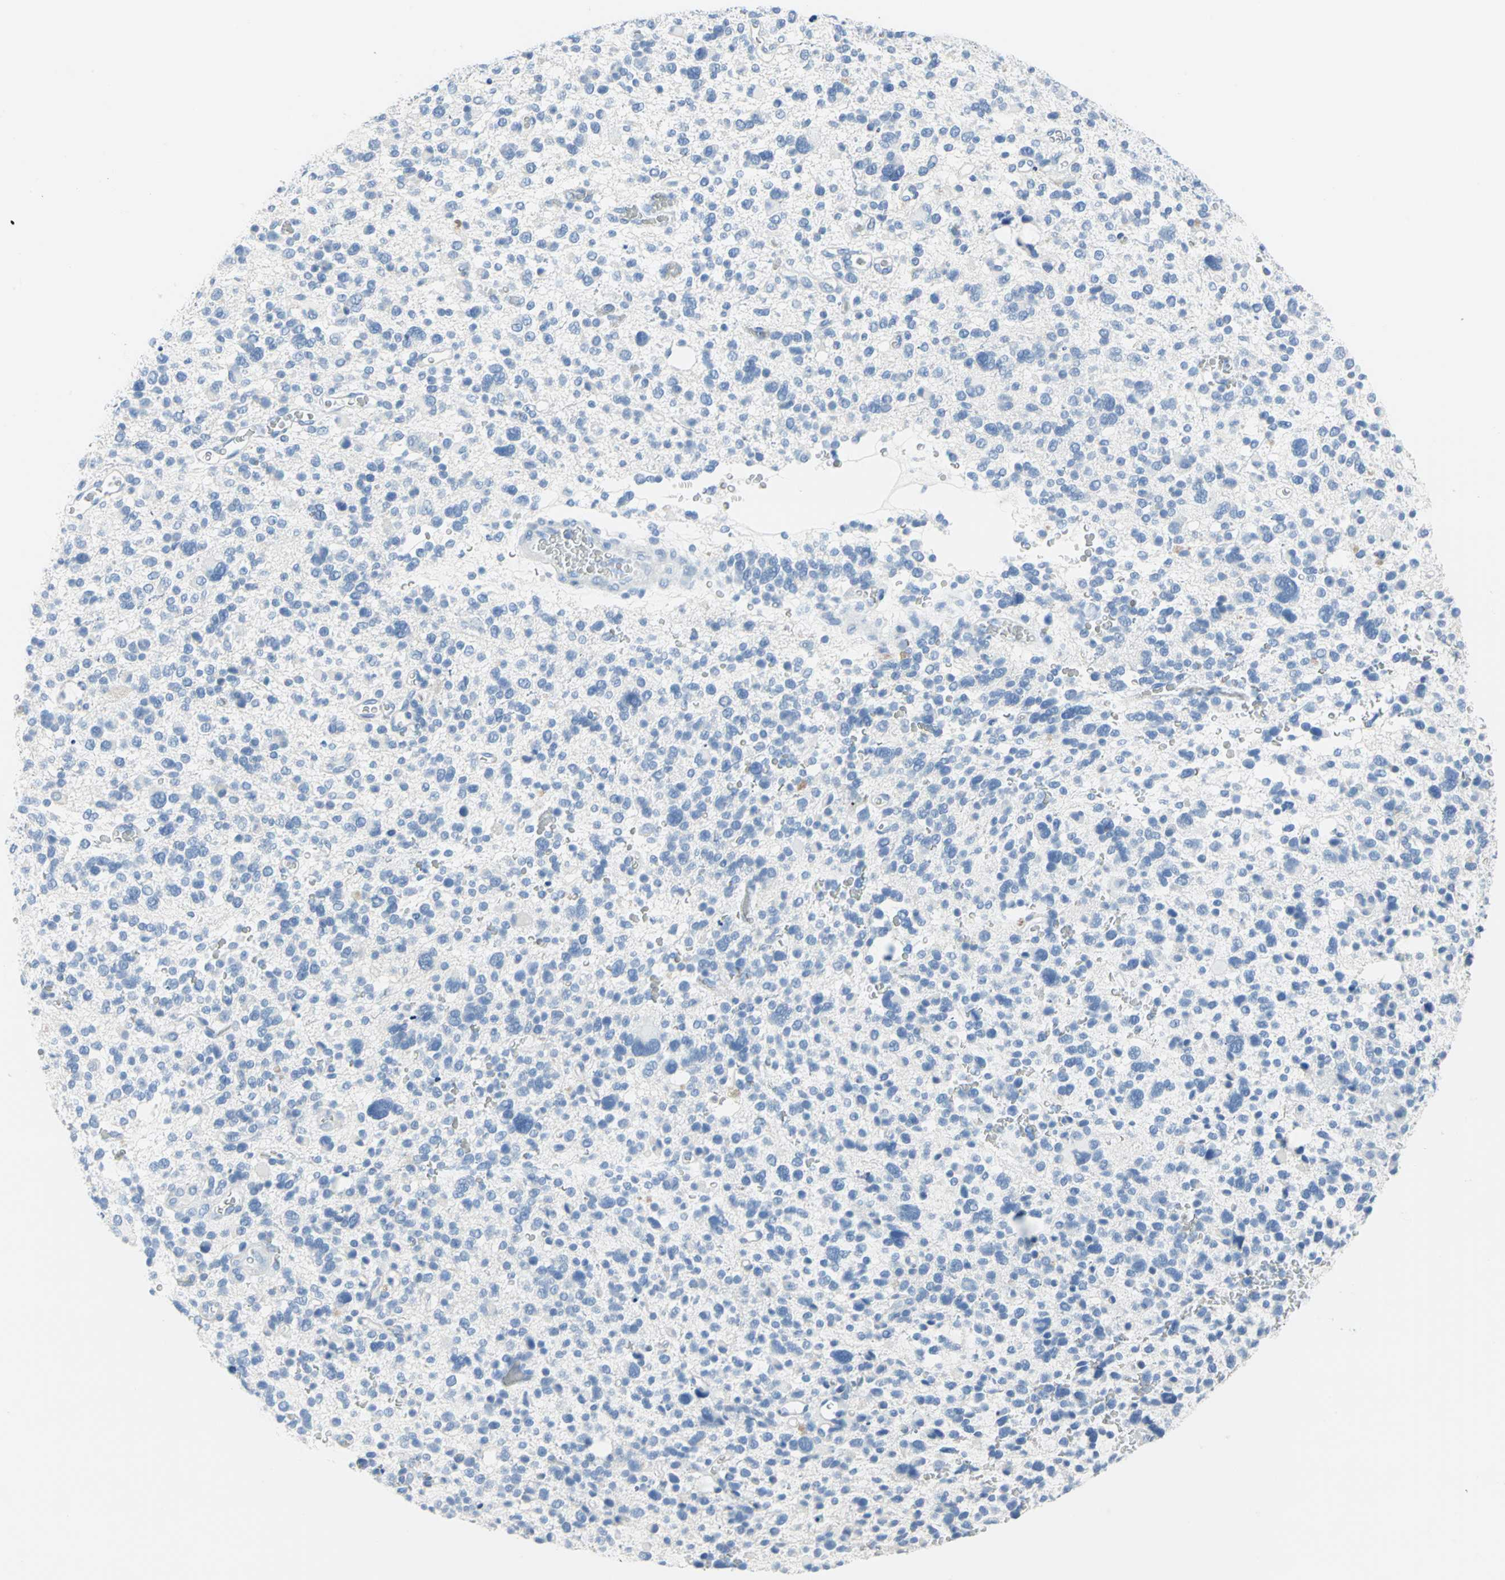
{"staining": {"intensity": "negative", "quantity": "none", "location": "none"}, "tissue": "glioma", "cell_type": "Tumor cells", "image_type": "cancer", "snomed": [{"axis": "morphology", "description": "Glioma, malignant, High grade"}, {"axis": "topography", "description": "Brain"}], "caption": "DAB (3,3'-diaminobenzidine) immunohistochemical staining of malignant glioma (high-grade) demonstrates no significant expression in tumor cells.", "gene": "SFN", "patient": {"sex": "male", "age": 48}}